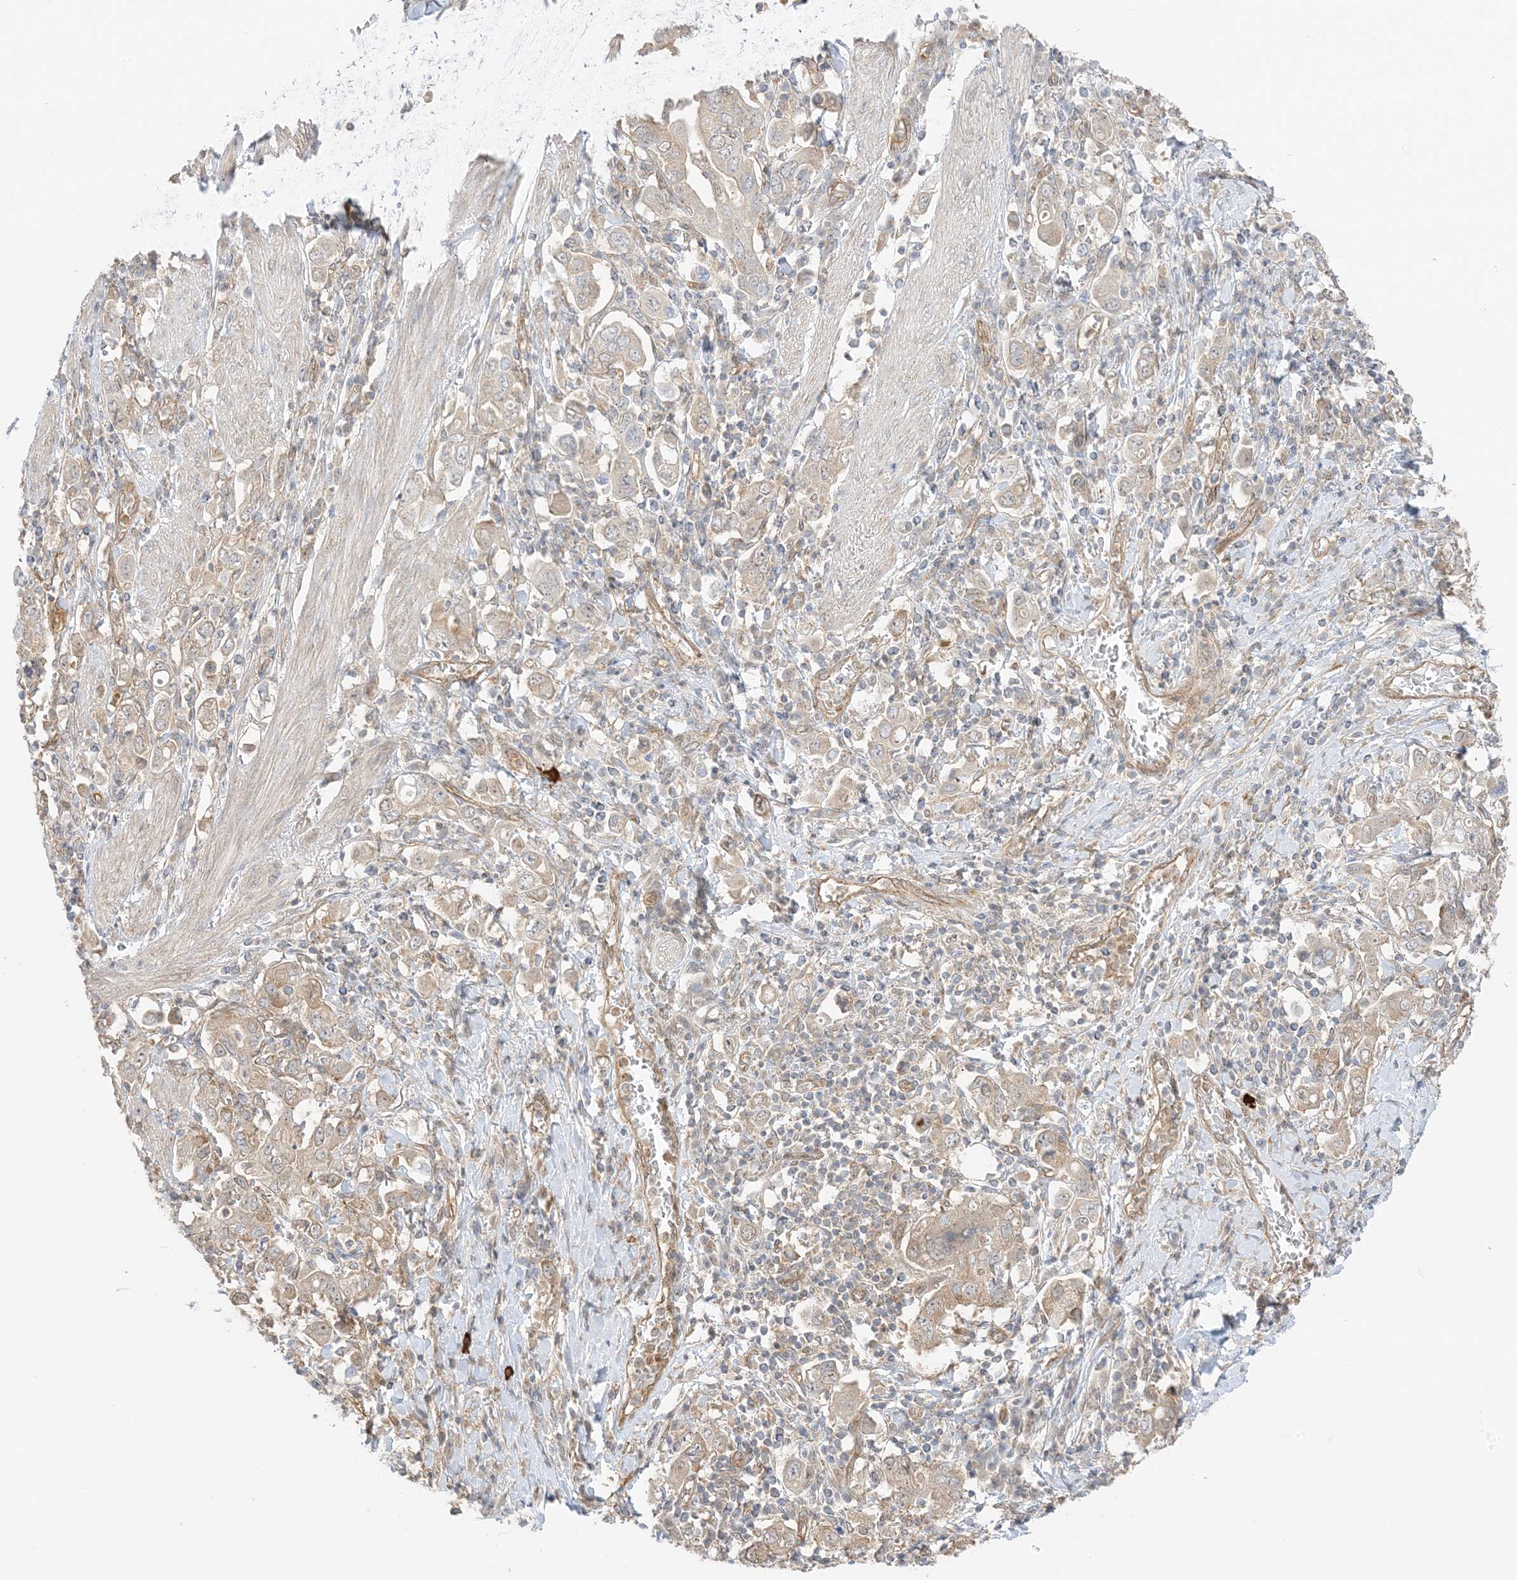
{"staining": {"intensity": "weak", "quantity": "25%-75%", "location": "cytoplasmic/membranous"}, "tissue": "stomach cancer", "cell_type": "Tumor cells", "image_type": "cancer", "snomed": [{"axis": "morphology", "description": "Adenocarcinoma, NOS"}, {"axis": "topography", "description": "Stomach, upper"}], "caption": "This histopathology image reveals adenocarcinoma (stomach) stained with IHC to label a protein in brown. The cytoplasmic/membranous of tumor cells show weak positivity for the protein. Nuclei are counter-stained blue.", "gene": "UBAP2L", "patient": {"sex": "male", "age": 62}}